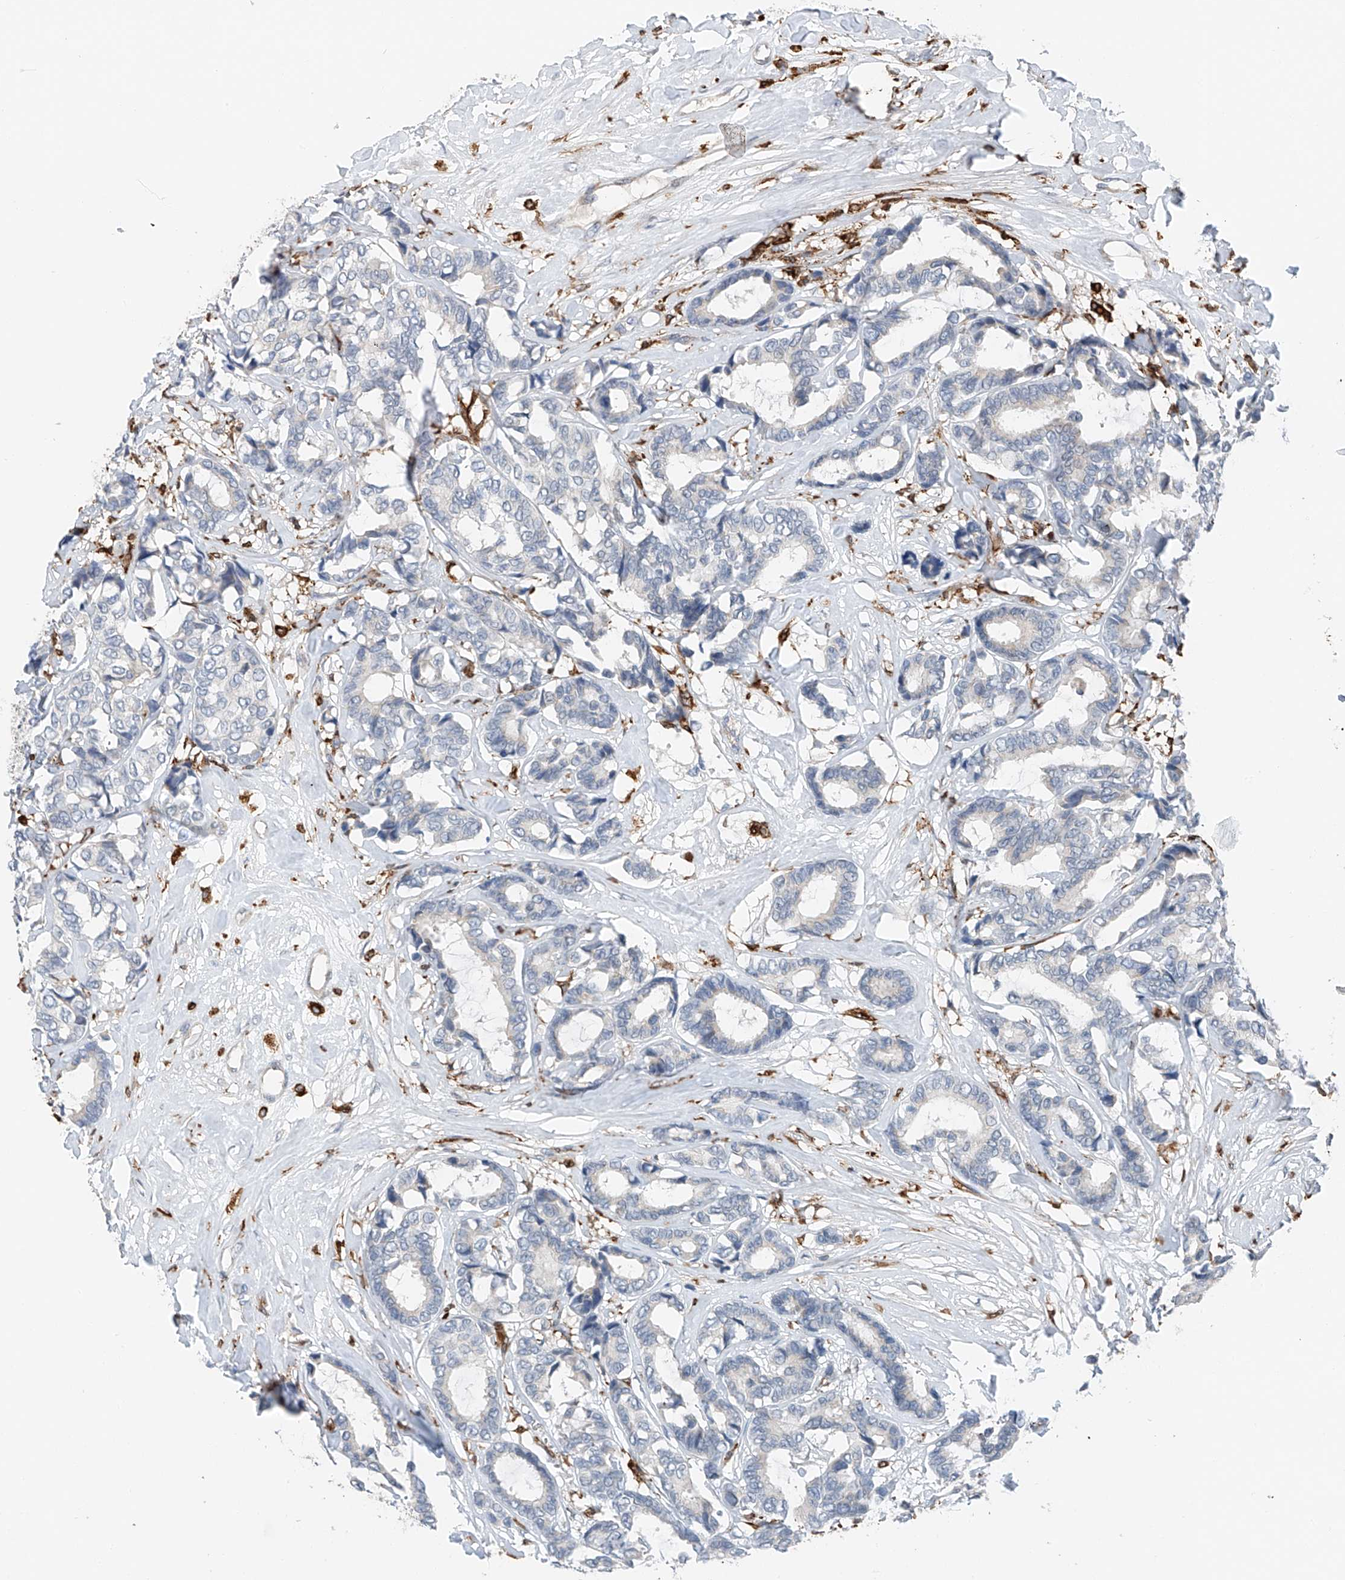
{"staining": {"intensity": "negative", "quantity": "none", "location": "none"}, "tissue": "breast cancer", "cell_type": "Tumor cells", "image_type": "cancer", "snomed": [{"axis": "morphology", "description": "Duct carcinoma"}, {"axis": "topography", "description": "Breast"}], "caption": "High power microscopy micrograph of an immunohistochemistry (IHC) histopathology image of infiltrating ductal carcinoma (breast), revealing no significant positivity in tumor cells.", "gene": "TBXAS1", "patient": {"sex": "female", "age": 87}}